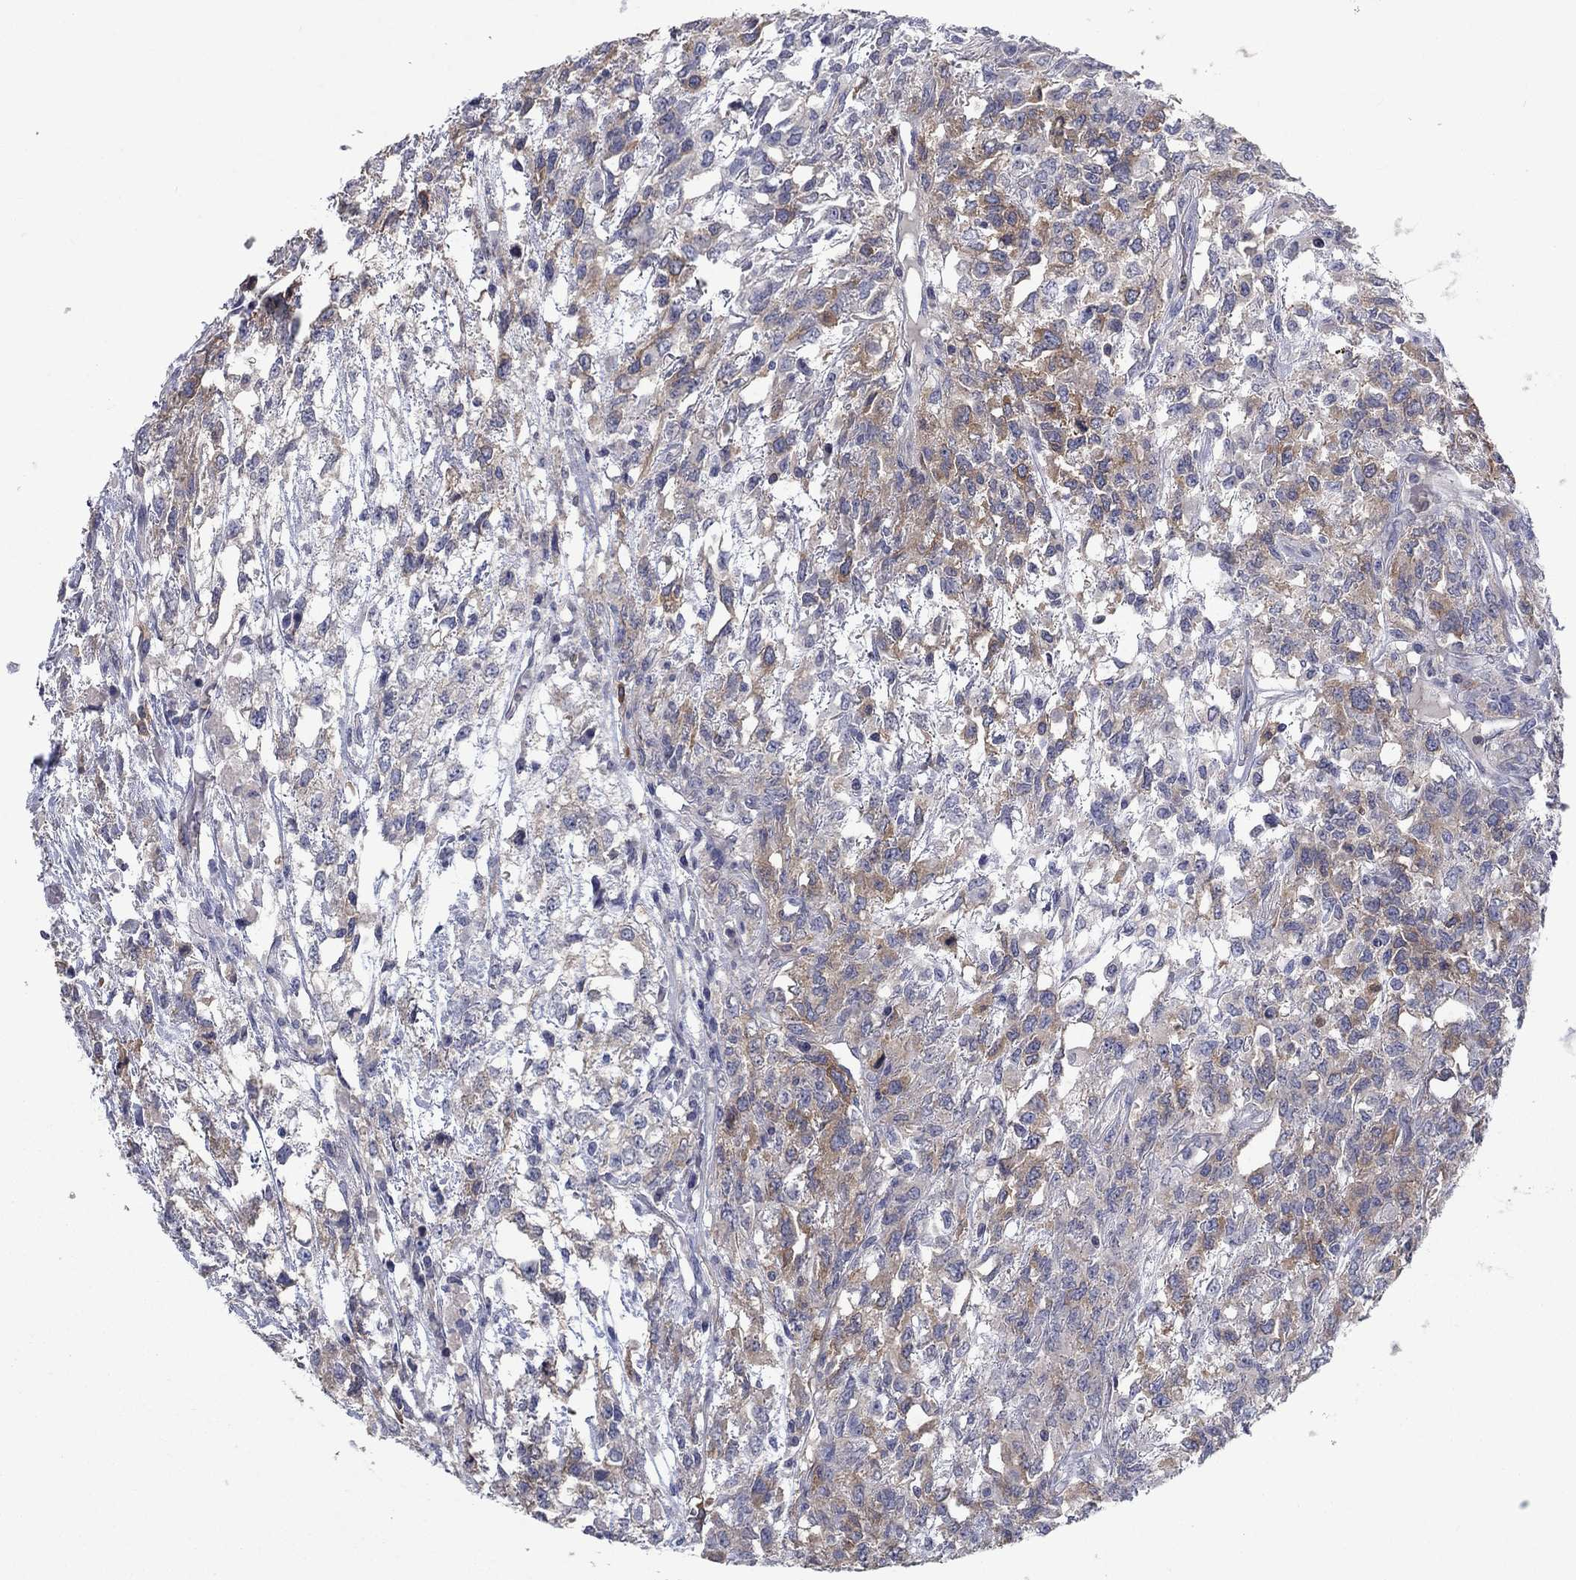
{"staining": {"intensity": "moderate", "quantity": "<25%", "location": "cytoplasmic/membranous"}, "tissue": "testis cancer", "cell_type": "Tumor cells", "image_type": "cancer", "snomed": [{"axis": "morphology", "description": "Seminoma, NOS"}, {"axis": "topography", "description": "Testis"}], "caption": "Seminoma (testis) was stained to show a protein in brown. There is low levels of moderate cytoplasmic/membranous expression in approximately <25% of tumor cells.", "gene": "KIF15", "patient": {"sex": "male", "age": 52}}